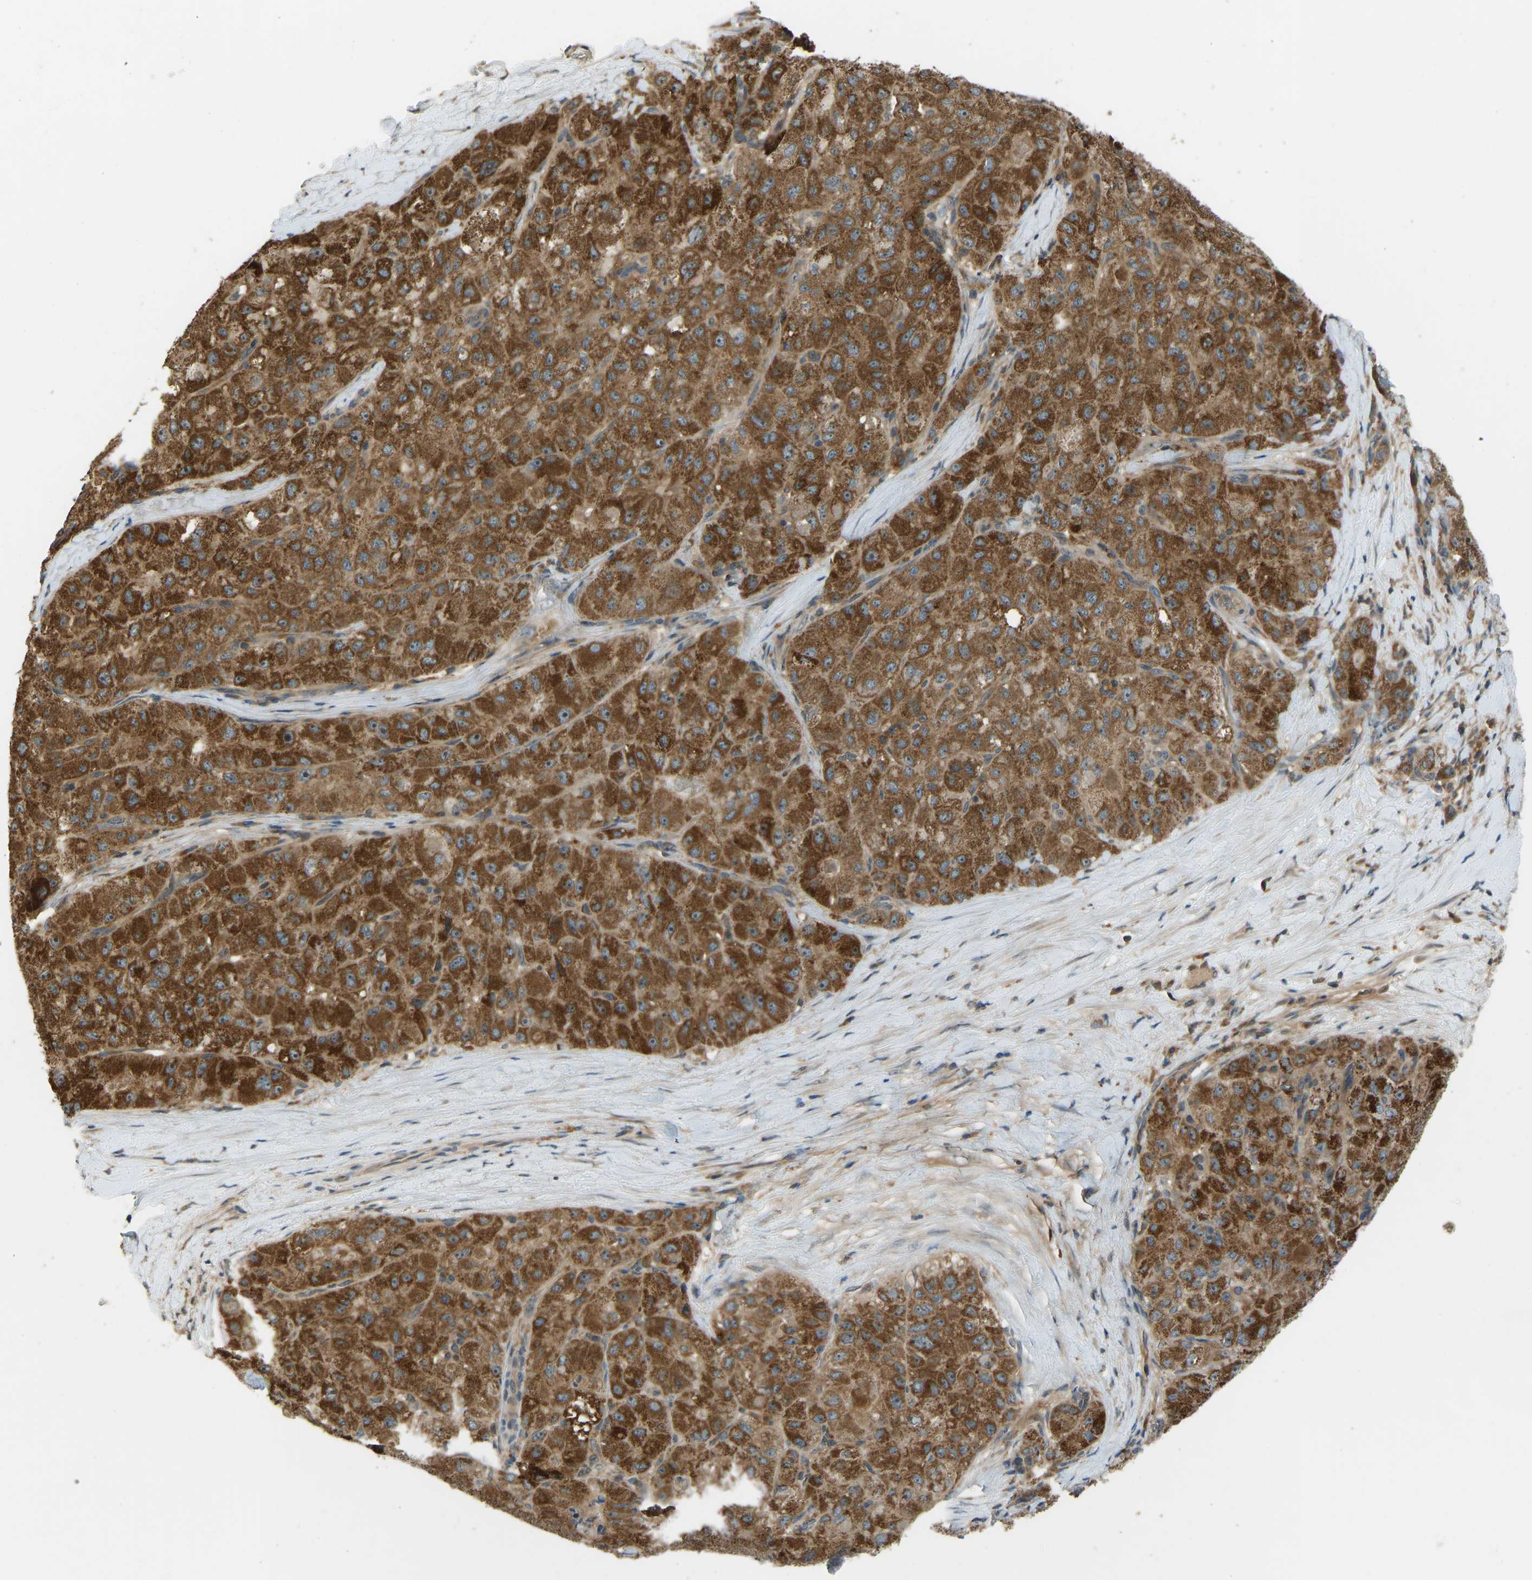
{"staining": {"intensity": "strong", "quantity": ">75%", "location": "cytoplasmic/membranous"}, "tissue": "liver cancer", "cell_type": "Tumor cells", "image_type": "cancer", "snomed": [{"axis": "morphology", "description": "Carcinoma, Hepatocellular, NOS"}, {"axis": "topography", "description": "Liver"}], "caption": "This is a micrograph of immunohistochemistry staining of liver cancer (hepatocellular carcinoma), which shows strong positivity in the cytoplasmic/membranous of tumor cells.", "gene": "ZNF71", "patient": {"sex": "male", "age": 80}}